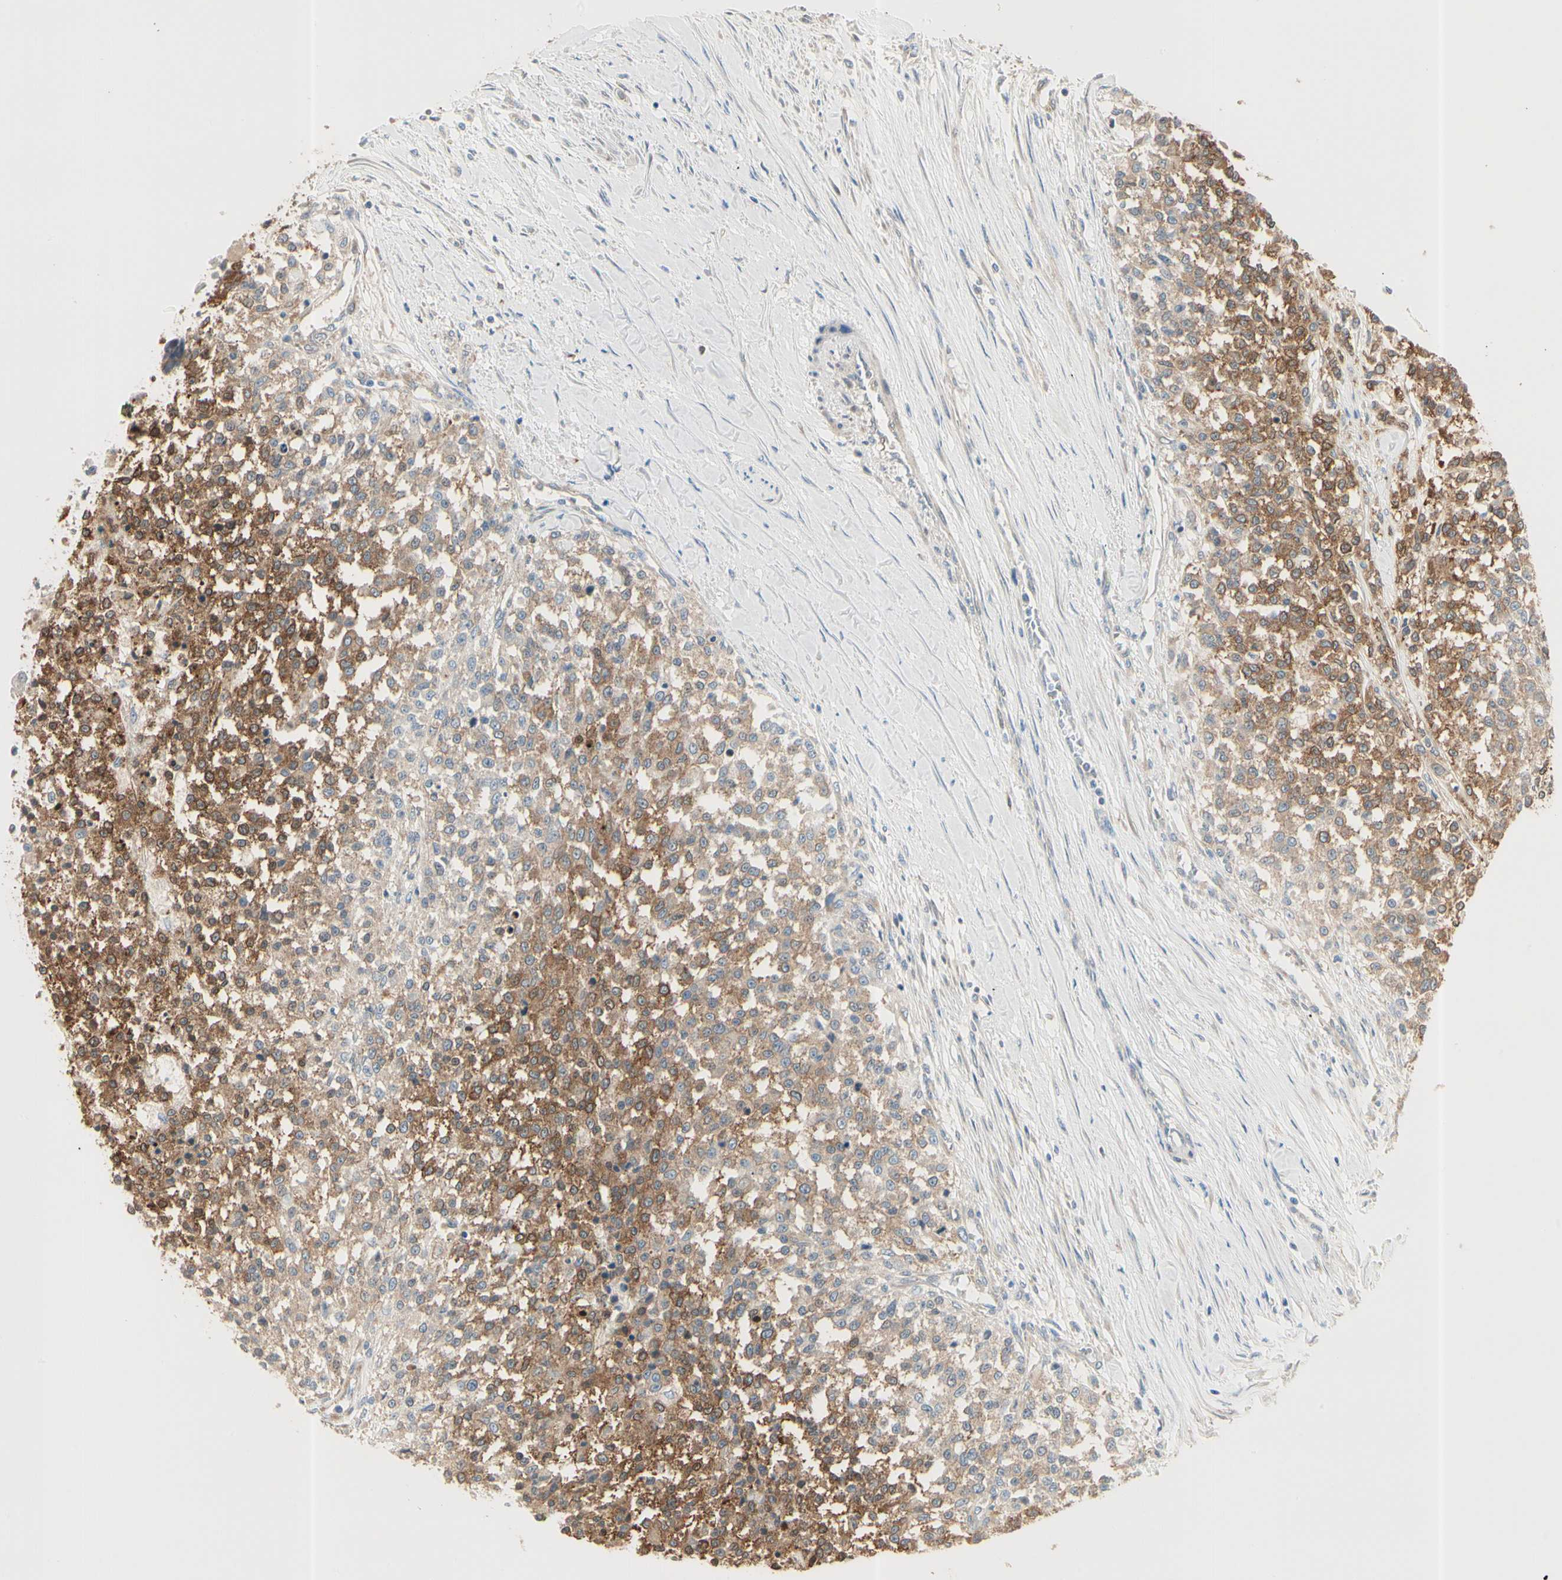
{"staining": {"intensity": "strong", "quantity": ">75%", "location": "cytoplasmic/membranous"}, "tissue": "testis cancer", "cell_type": "Tumor cells", "image_type": "cancer", "snomed": [{"axis": "morphology", "description": "Seminoma, NOS"}, {"axis": "topography", "description": "Testis"}], "caption": "Testis cancer tissue exhibits strong cytoplasmic/membranous staining in about >75% of tumor cells", "gene": "IRAG1", "patient": {"sex": "male", "age": 59}}